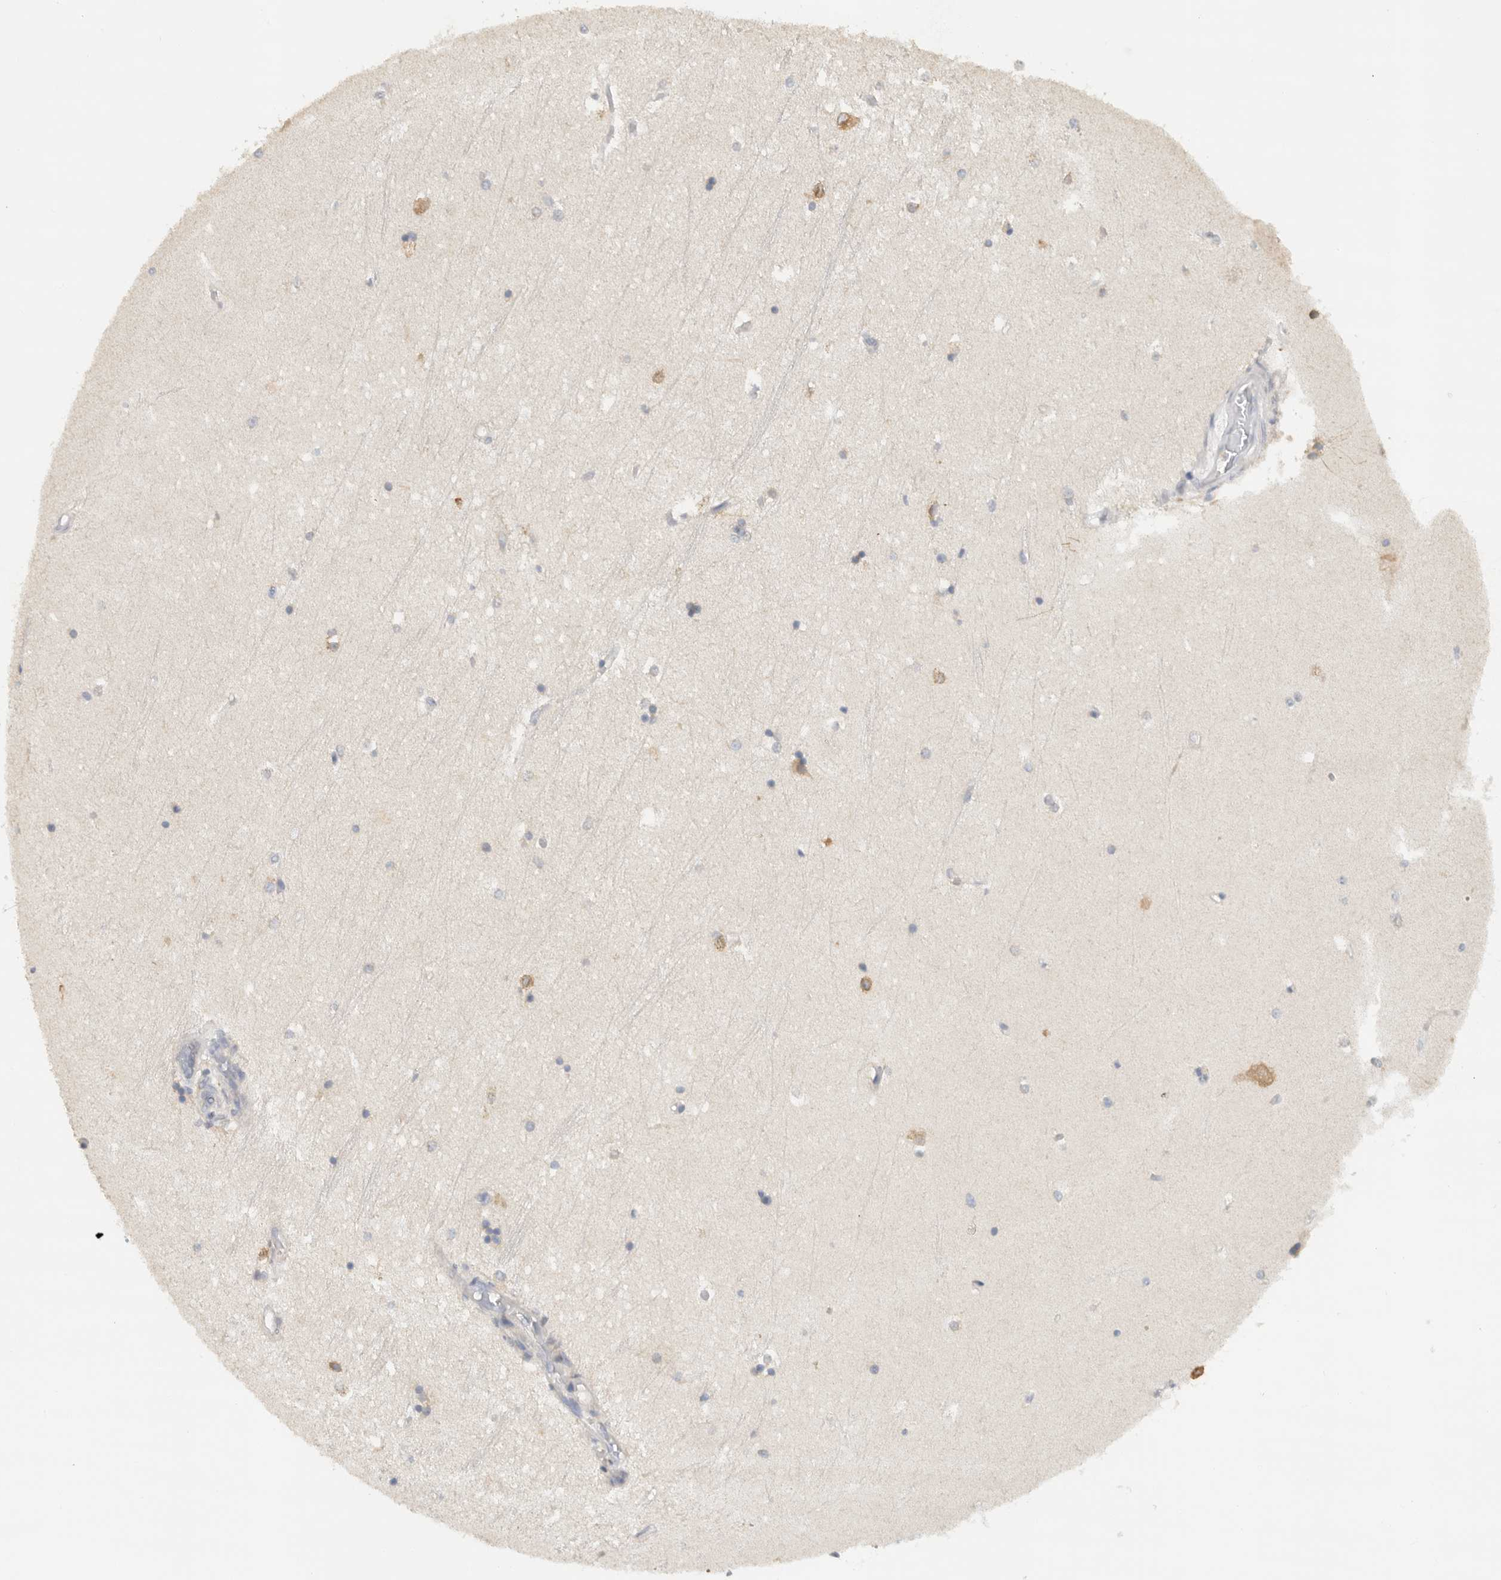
{"staining": {"intensity": "weak", "quantity": "<25%", "location": "cytoplasmic/membranous"}, "tissue": "hippocampus", "cell_type": "Glial cells", "image_type": "normal", "snomed": [{"axis": "morphology", "description": "Normal tissue, NOS"}, {"axis": "topography", "description": "Hippocampus"}], "caption": "Protein analysis of unremarkable hippocampus shows no significant expression in glial cells.", "gene": "PUM1", "patient": {"sex": "male", "age": 45}}